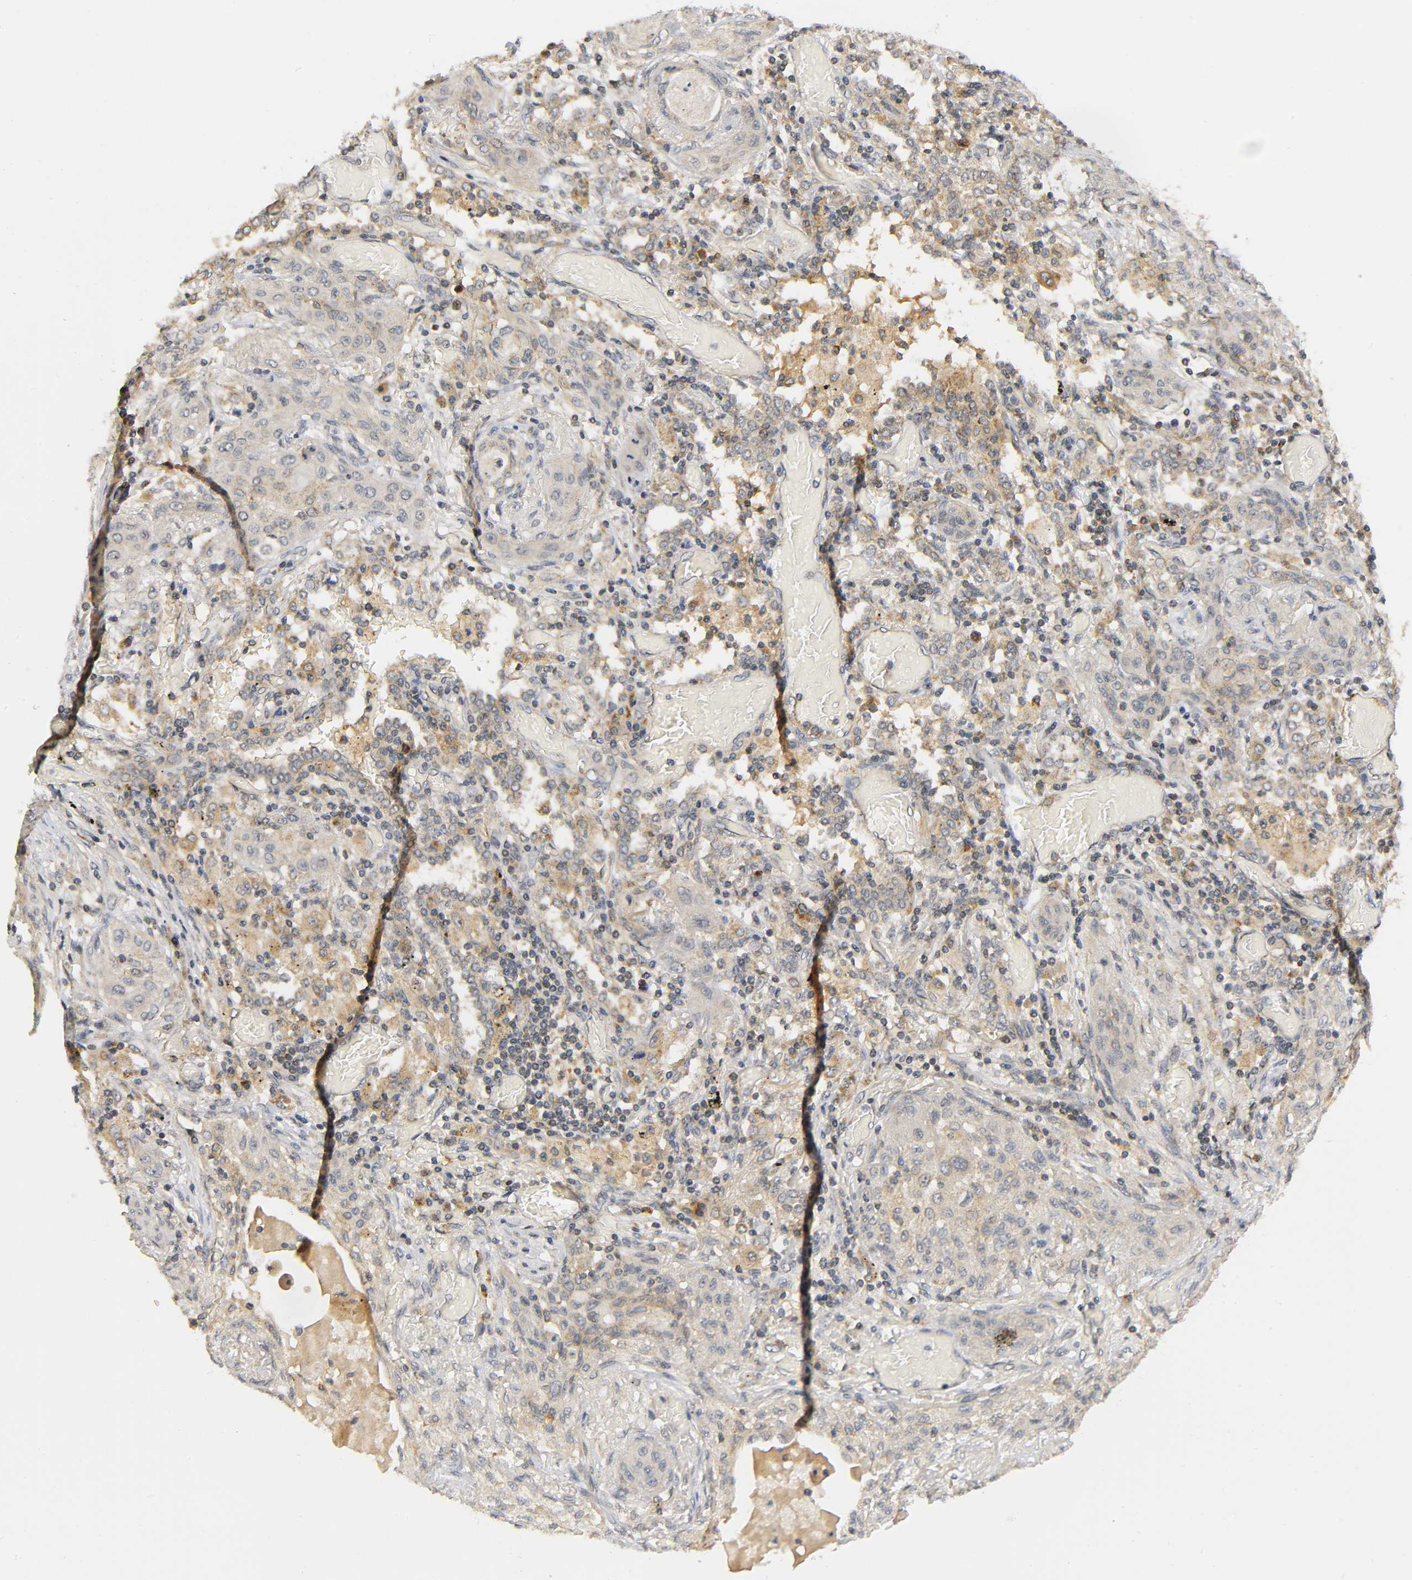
{"staining": {"intensity": "weak", "quantity": "25%-75%", "location": "cytoplasmic/membranous"}, "tissue": "lung cancer", "cell_type": "Tumor cells", "image_type": "cancer", "snomed": [{"axis": "morphology", "description": "Squamous cell carcinoma, NOS"}, {"axis": "topography", "description": "Lung"}], "caption": "Lung cancer tissue exhibits weak cytoplasmic/membranous expression in about 25%-75% of tumor cells (IHC, brightfield microscopy, high magnification).", "gene": "NRP1", "patient": {"sex": "female", "age": 47}}